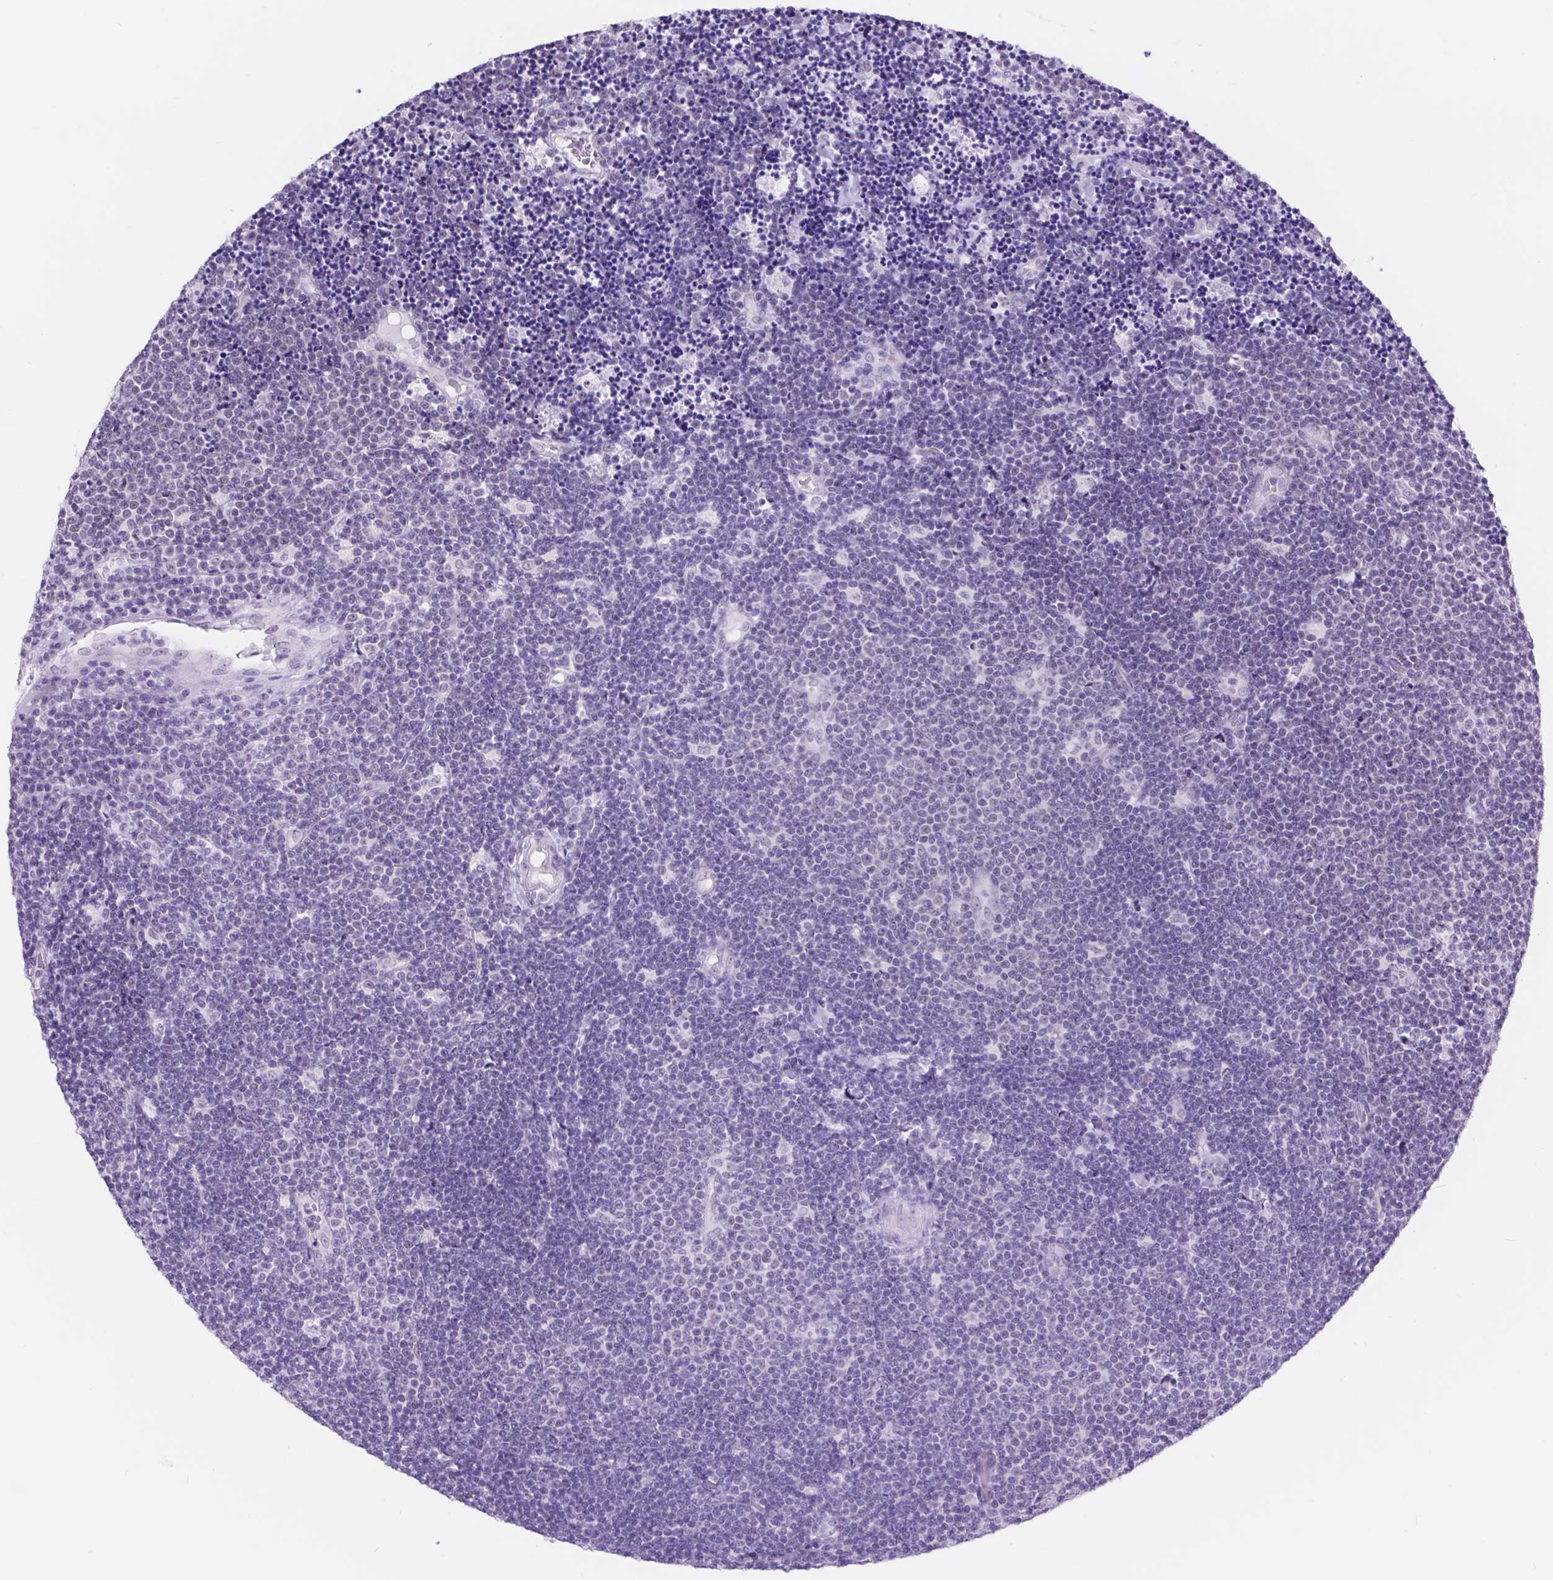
{"staining": {"intensity": "negative", "quantity": "none", "location": "none"}, "tissue": "lymphoma", "cell_type": "Tumor cells", "image_type": "cancer", "snomed": [{"axis": "morphology", "description": "Malignant lymphoma, non-Hodgkin's type, Low grade"}, {"axis": "topography", "description": "Brain"}], "caption": "Tumor cells show no significant positivity in lymphoma.", "gene": "DCC", "patient": {"sex": "female", "age": 66}}